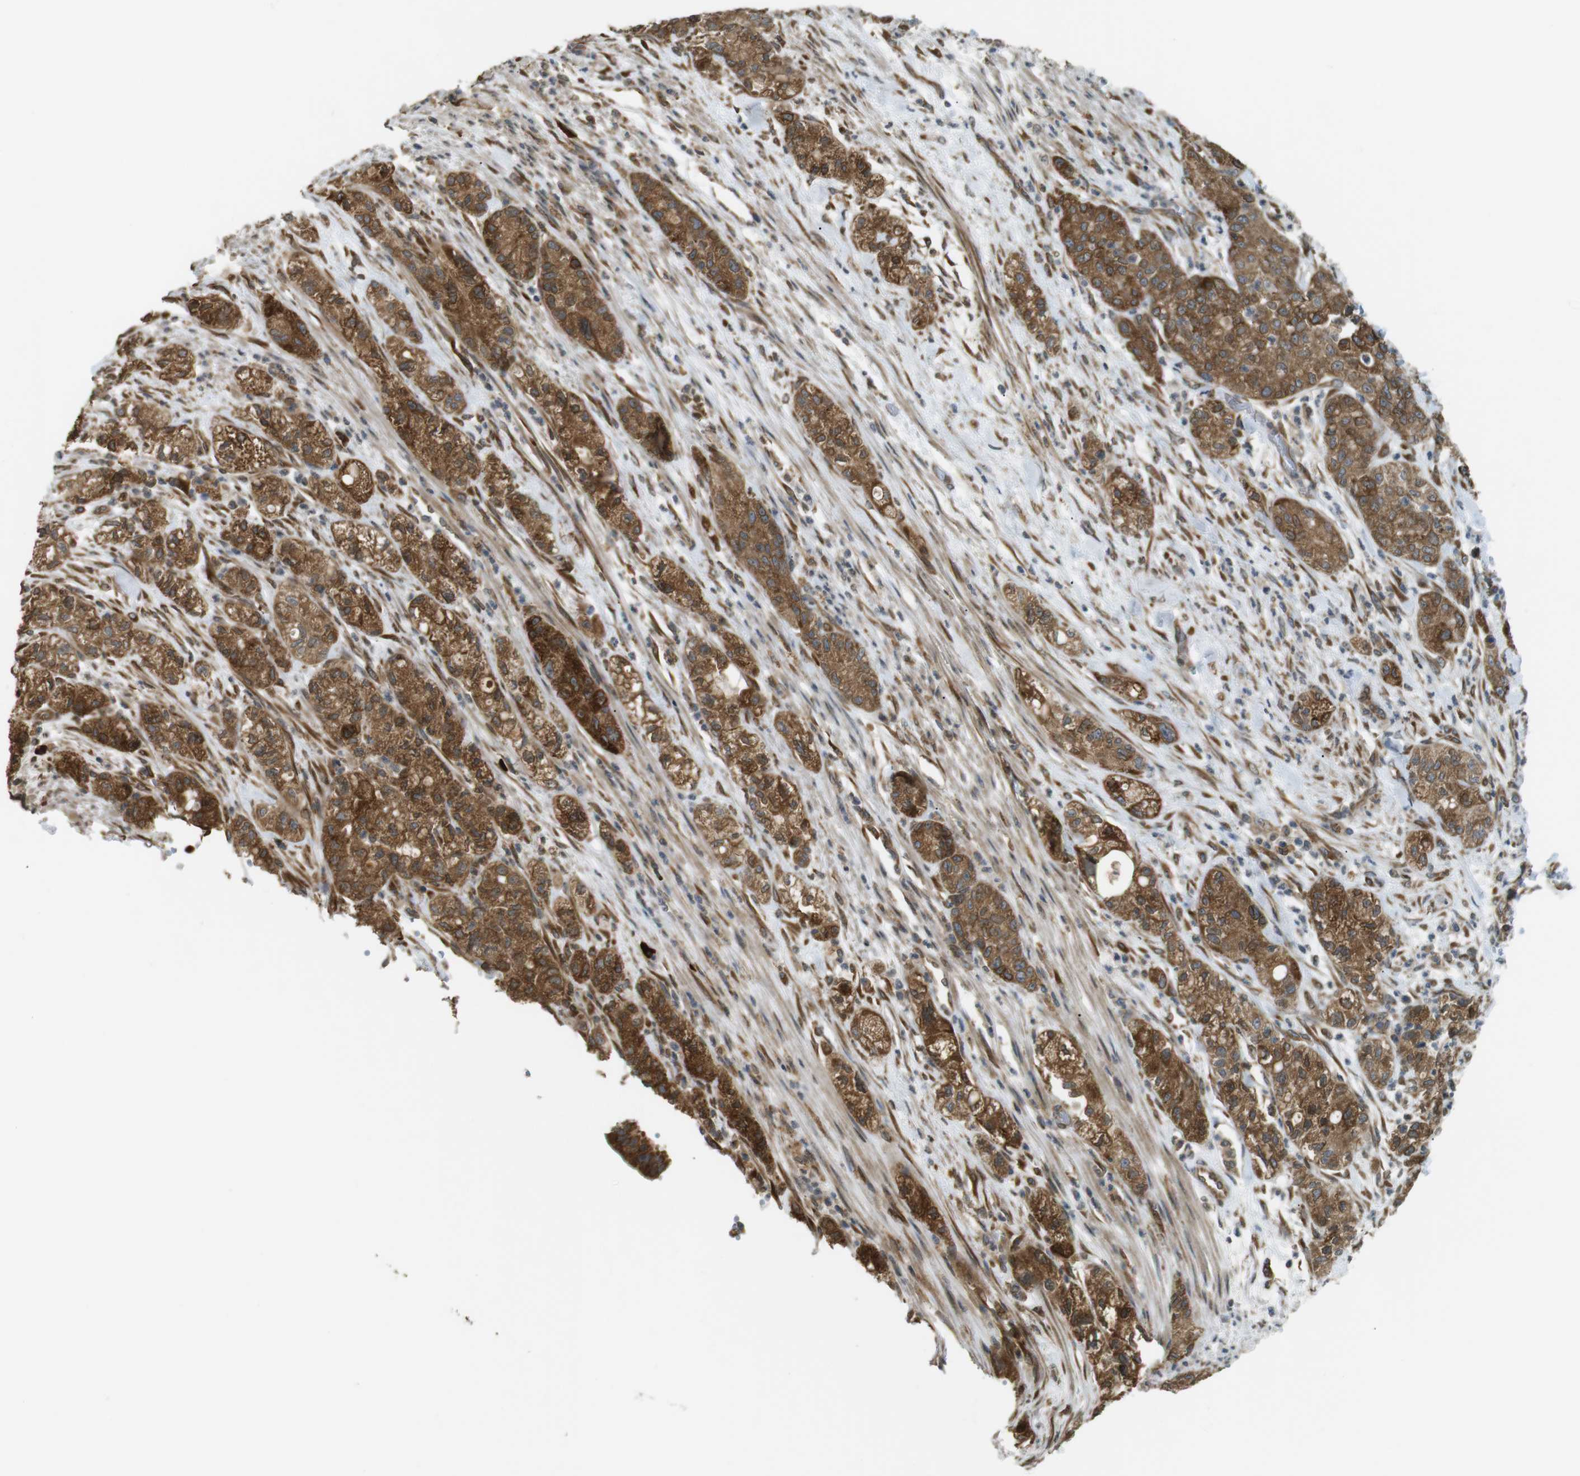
{"staining": {"intensity": "moderate", "quantity": ">75%", "location": "cytoplasmic/membranous"}, "tissue": "pancreatic cancer", "cell_type": "Tumor cells", "image_type": "cancer", "snomed": [{"axis": "morphology", "description": "Adenocarcinoma, NOS"}, {"axis": "topography", "description": "Pancreas"}], "caption": "Pancreatic cancer stained with DAB IHC shows medium levels of moderate cytoplasmic/membranous positivity in about >75% of tumor cells. (DAB = brown stain, brightfield microscopy at high magnification).", "gene": "TMED4", "patient": {"sex": "female", "age": 78}}